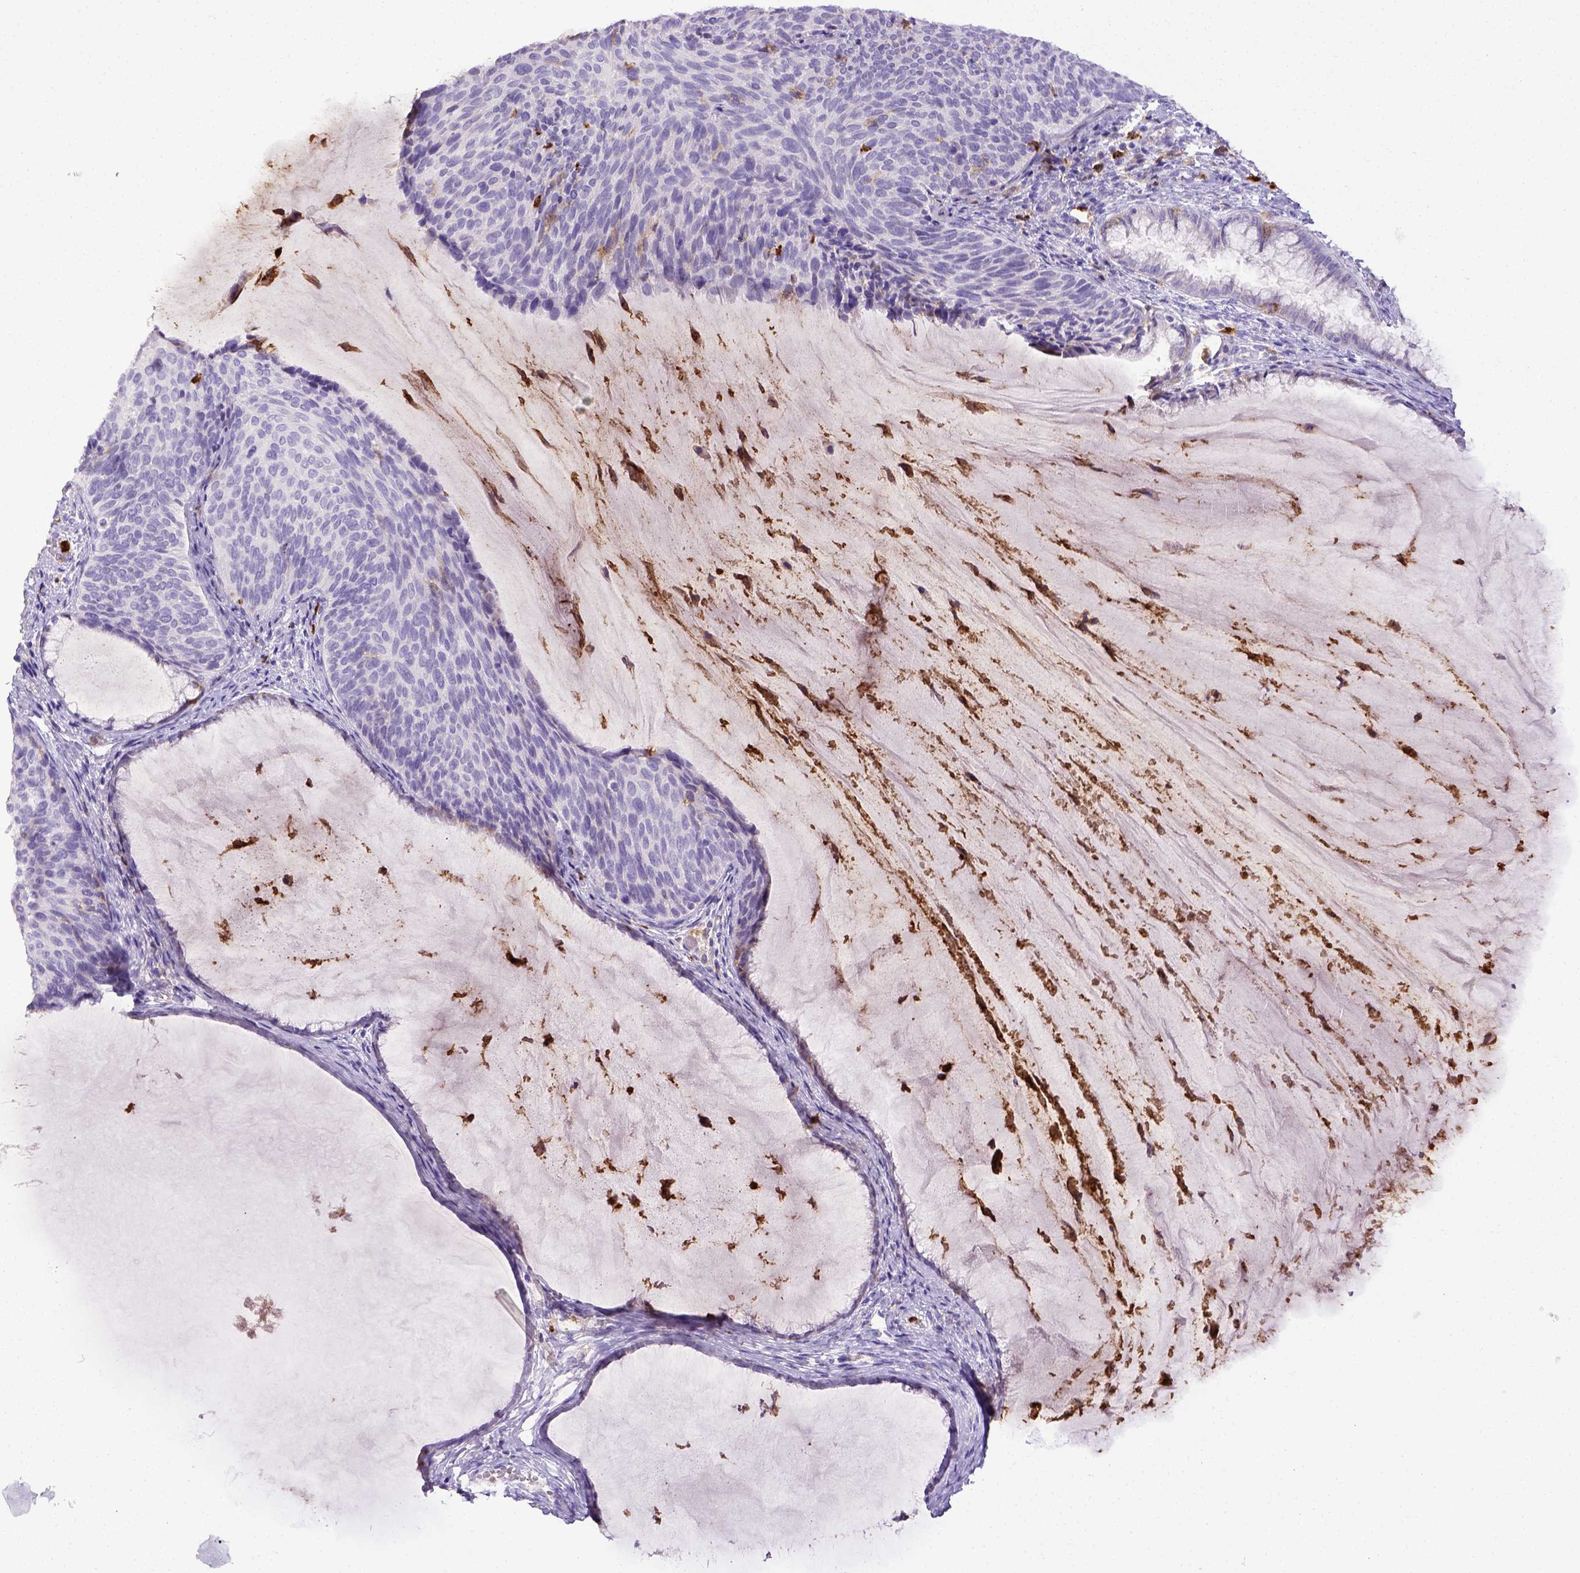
{"staining": {"intensity": "negative", "quantity": "none", "location": "none"}, "tissue": "cervical cancer", "cell_type": "Tumor cells", "image_type": "cancer", "snomed": [{"axis": "morphology", "description": "Squamous cell carcinoma, NOS"}, {"axis": "topography", "description": "Cervix"}], "caption": "Cervical cancer (squamous cell carcinoma) was stained to show a protein in brown. There is no significant positivity in tumor cells.", "gene": "ITGAM", "patient": {"sex": "female", "age": 36}}